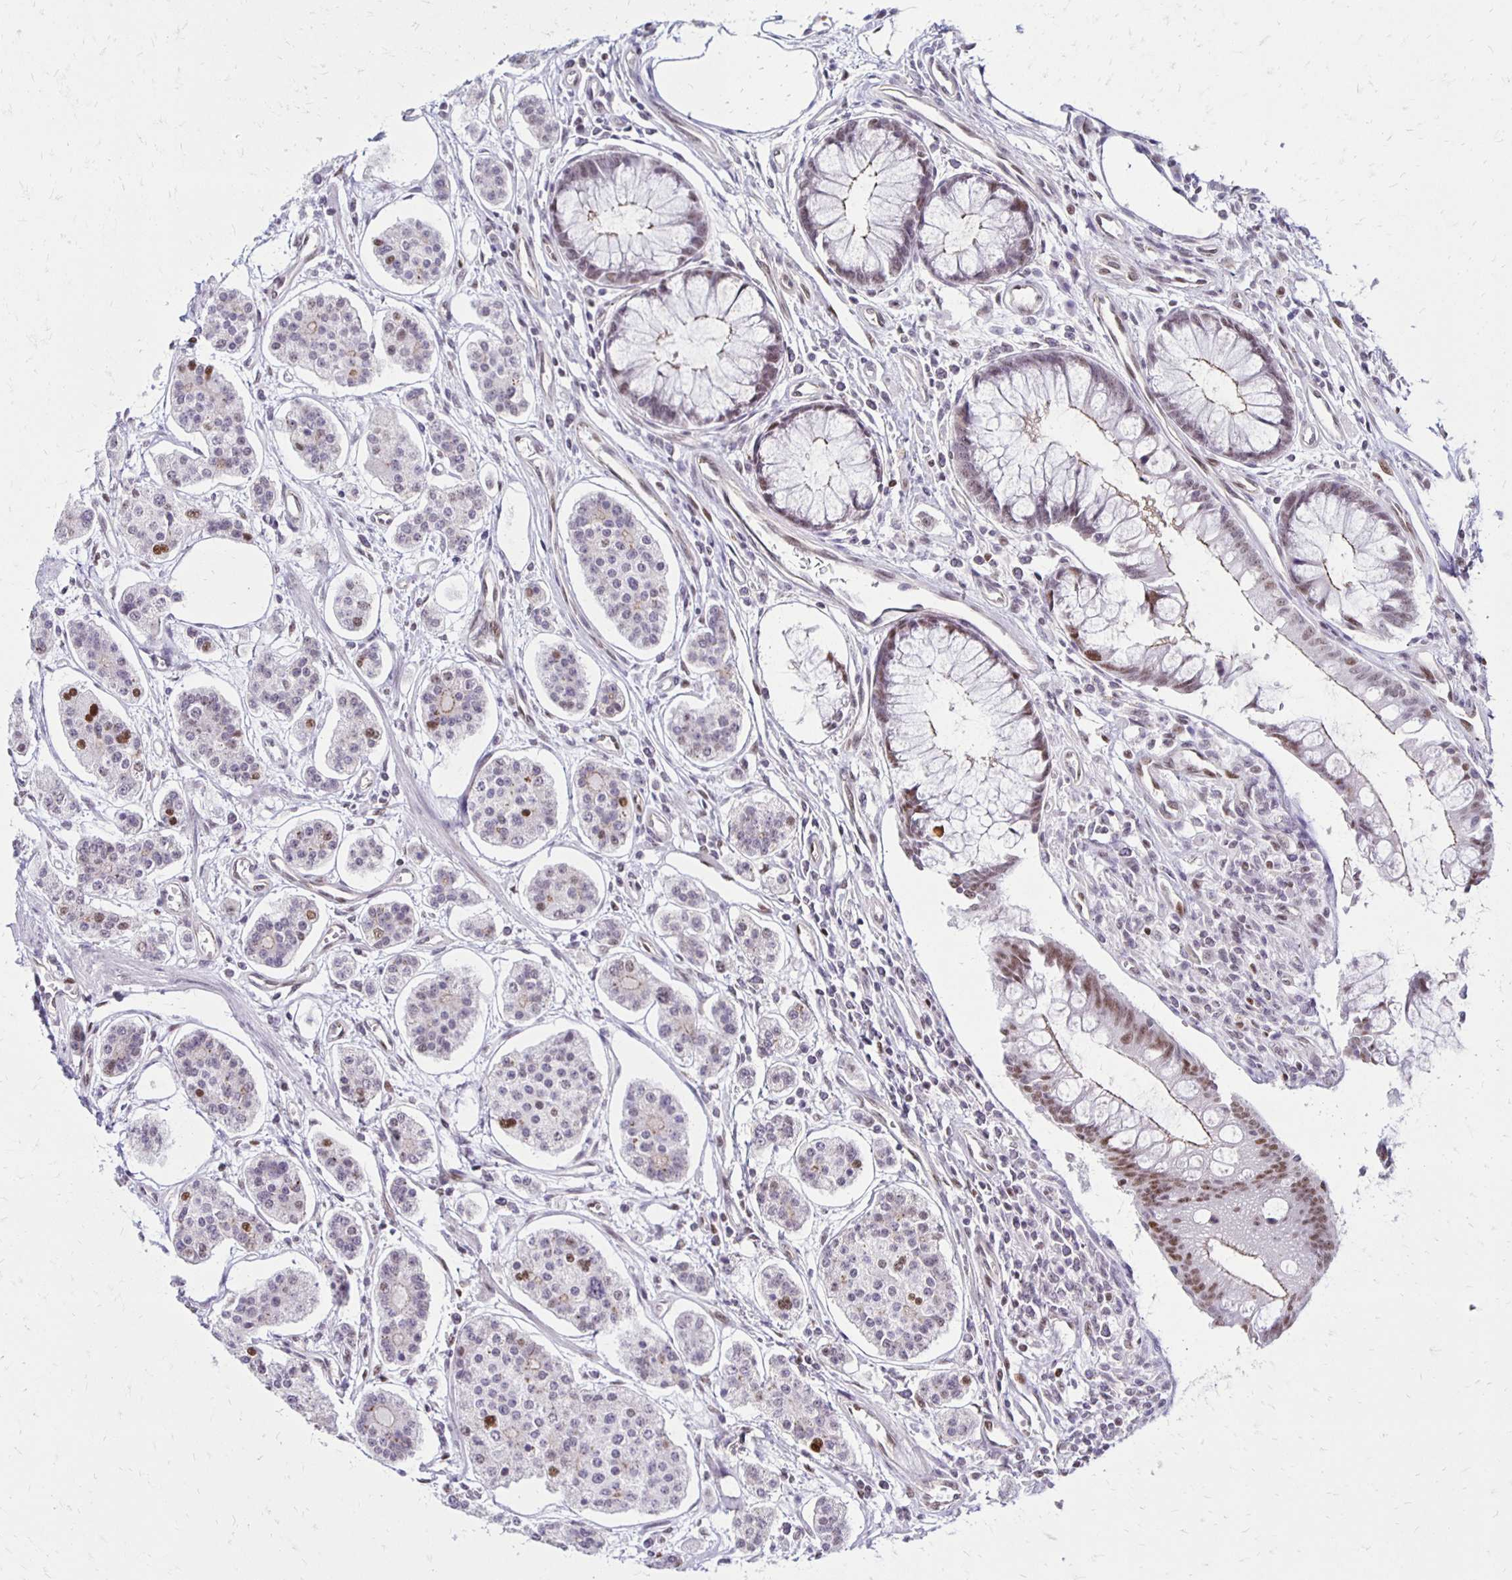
{"staining": {"intensity": "moderate", "quantity": "<25%", "location": "nuclear"}, "tissue": "carcinoid", "cell_type": "Tumor cells", "image_type": "cancer", "snomed": [{"axis": "morphology", "description": "Carcinoid, malignant, NOS"}, {"axis": "topography", "description": "Small intestine"}], "caption": "This micrograph exhibits carcinoid stained with immunohistochemistry to label a protein in brown. The nuclear of tumor cells show moderate positivity for the protein. Nuclei are counter-stained blue.", "gene": "DDB2", "patient": {"sex": "female", "age": 65}}